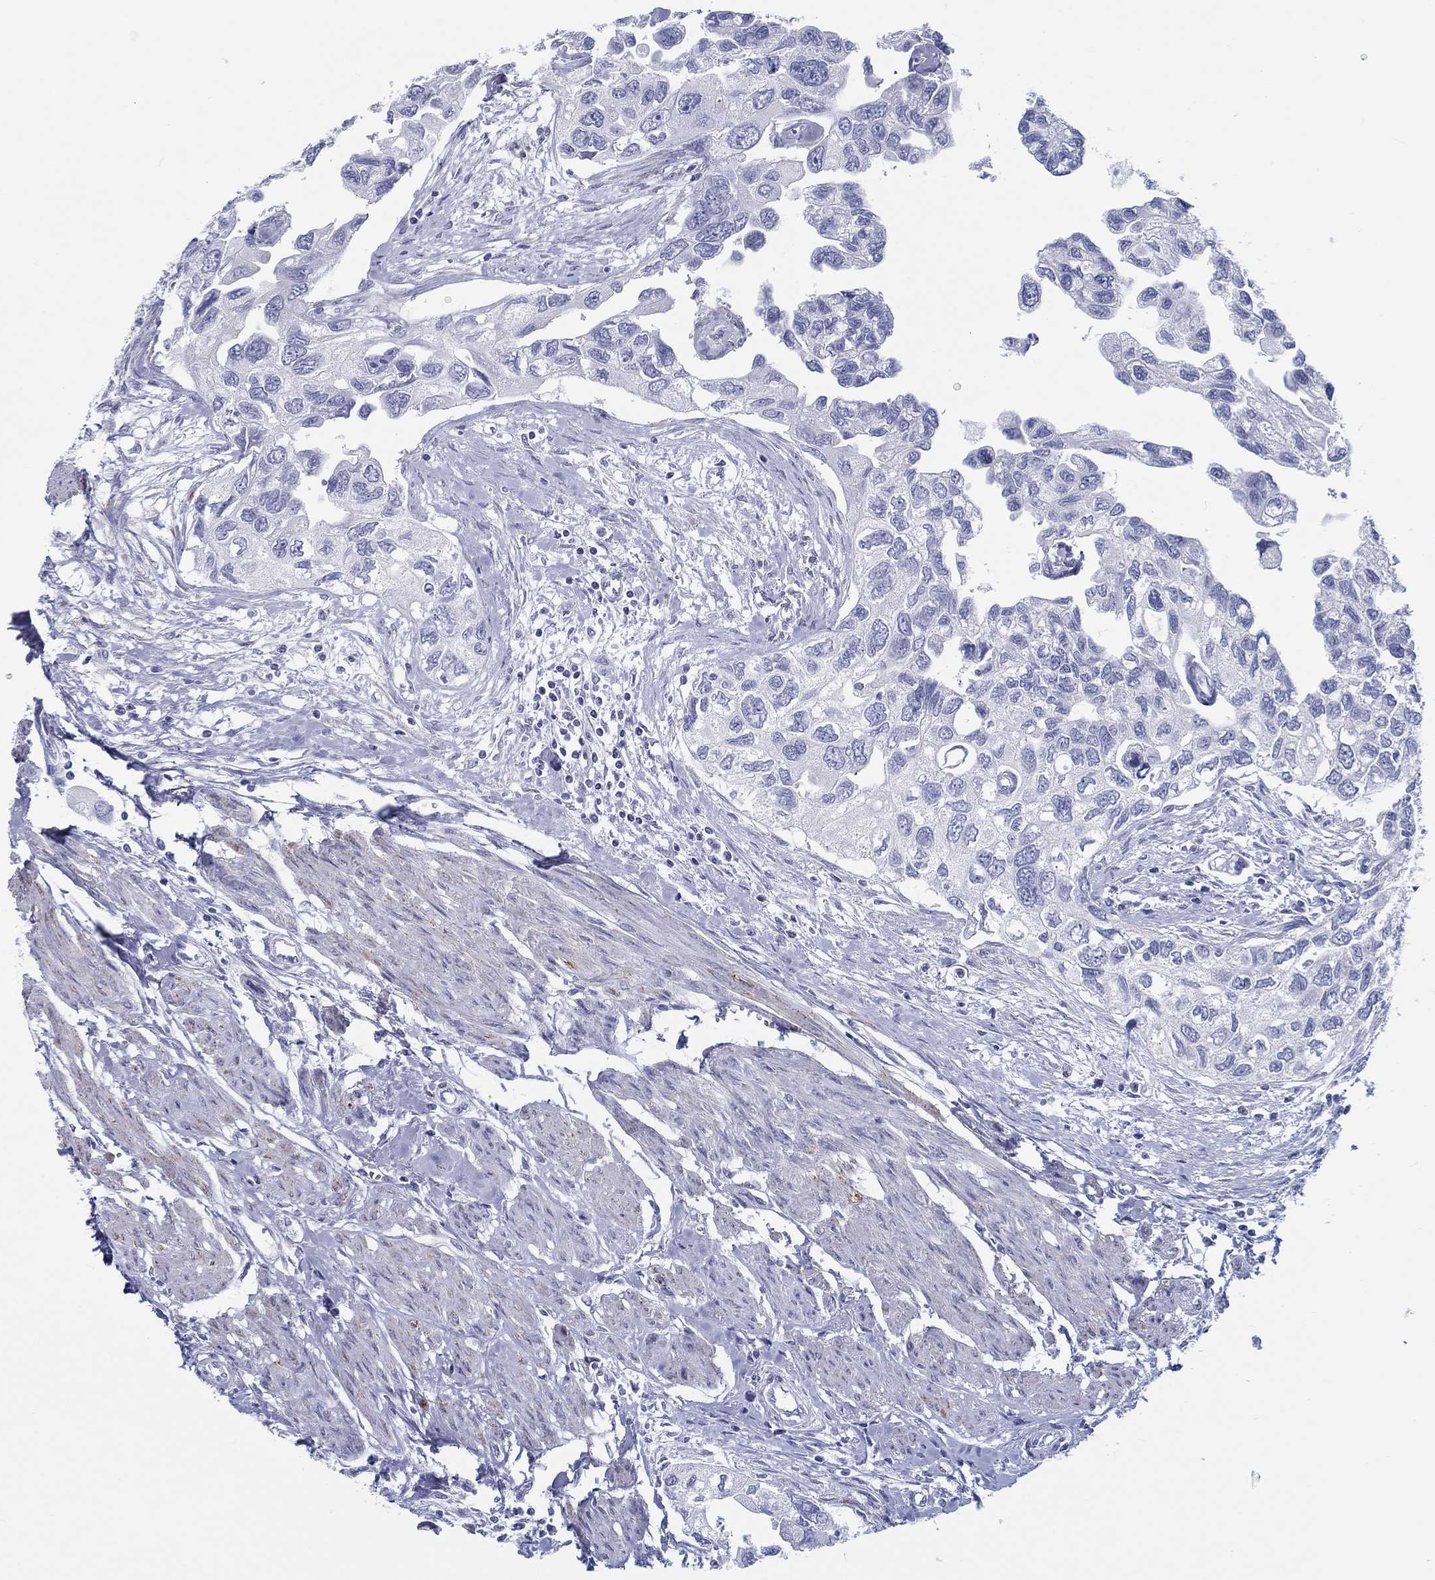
{"staining": {"intensity": "negative", "quantity": "none", "location": "none"}, "tissue": "urothelial cancer", "cell_type": "Tumor cells", "image_type": "cancer", "snomed": [{"axis": "morphology", "description": "Urothelial carcinoma, High grade"}, {"axis": "topography", "description": "Urinary bladder"}], "caption": "Urothelial carcinoma (high-grade) was stained to show a protein in brown. There is no significant expression in tumor cells.", "gene": "H1-1", "patient": {"sex": "male", "age": 59}}